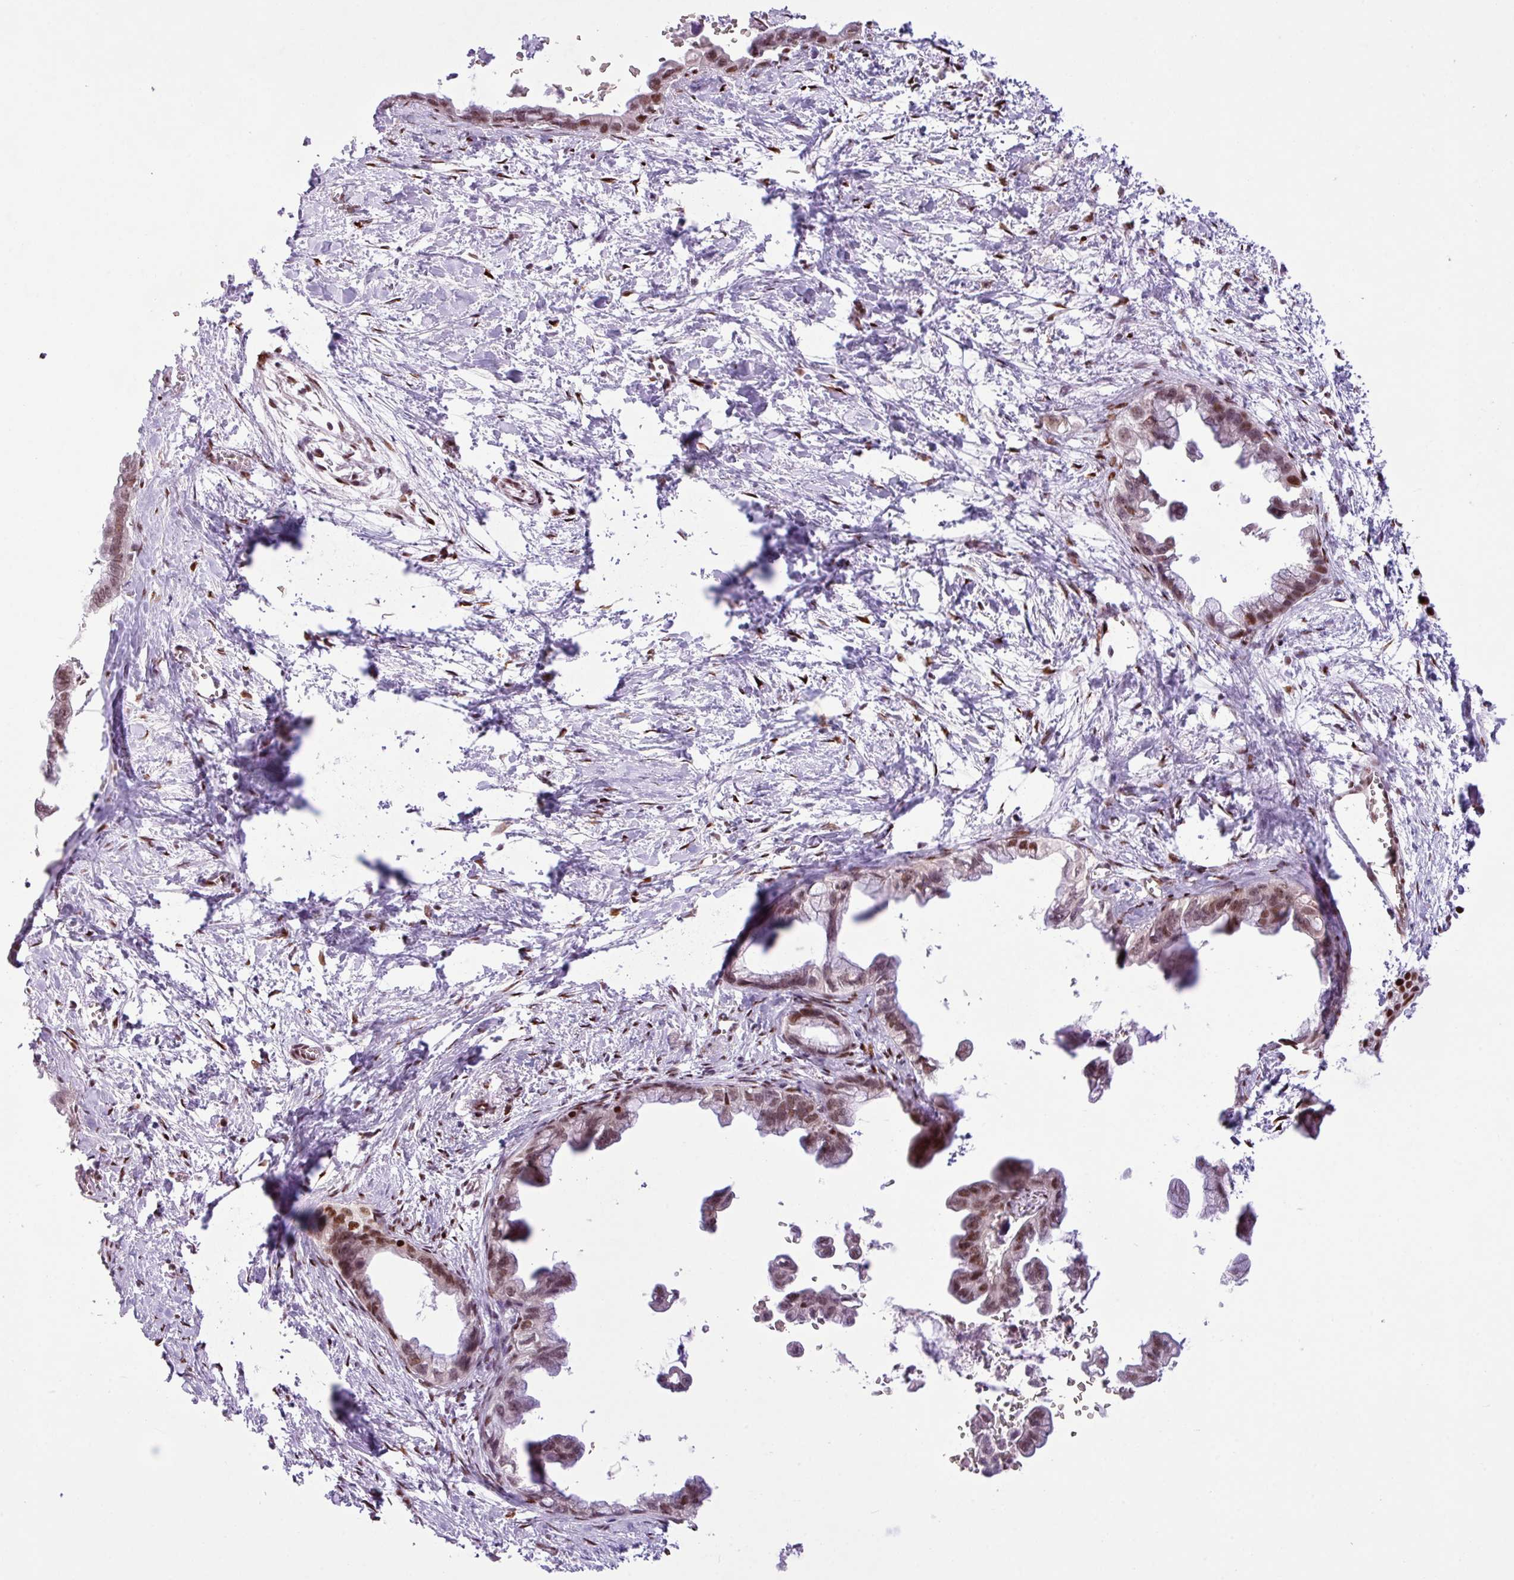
{"staining": {"intensity": "moderate", "quantity": ">75%", "location": "nuclear"}, "tissue": "pancreatic cancer", "cell_type": "Tumor cells", "image_type": "cancer", "snomed": [{"axis": "morphology", "description": "Adenocarcinoma, NOS"}, {"axis": "topography", "description": "Pancreas"}], "caption": "Protein expression analysis of pancreatic adenocarcinoma displays moderate nuclear expression in about >75% of tumor cells. The staining was performed using DAB (3,3'-diaminobenzidine), with brown indicating positive protein expression. Nuclei are stained blue with hematoxylin.", "gene": "PRDM5", "patient": {"sex": "male", "age": 61}}